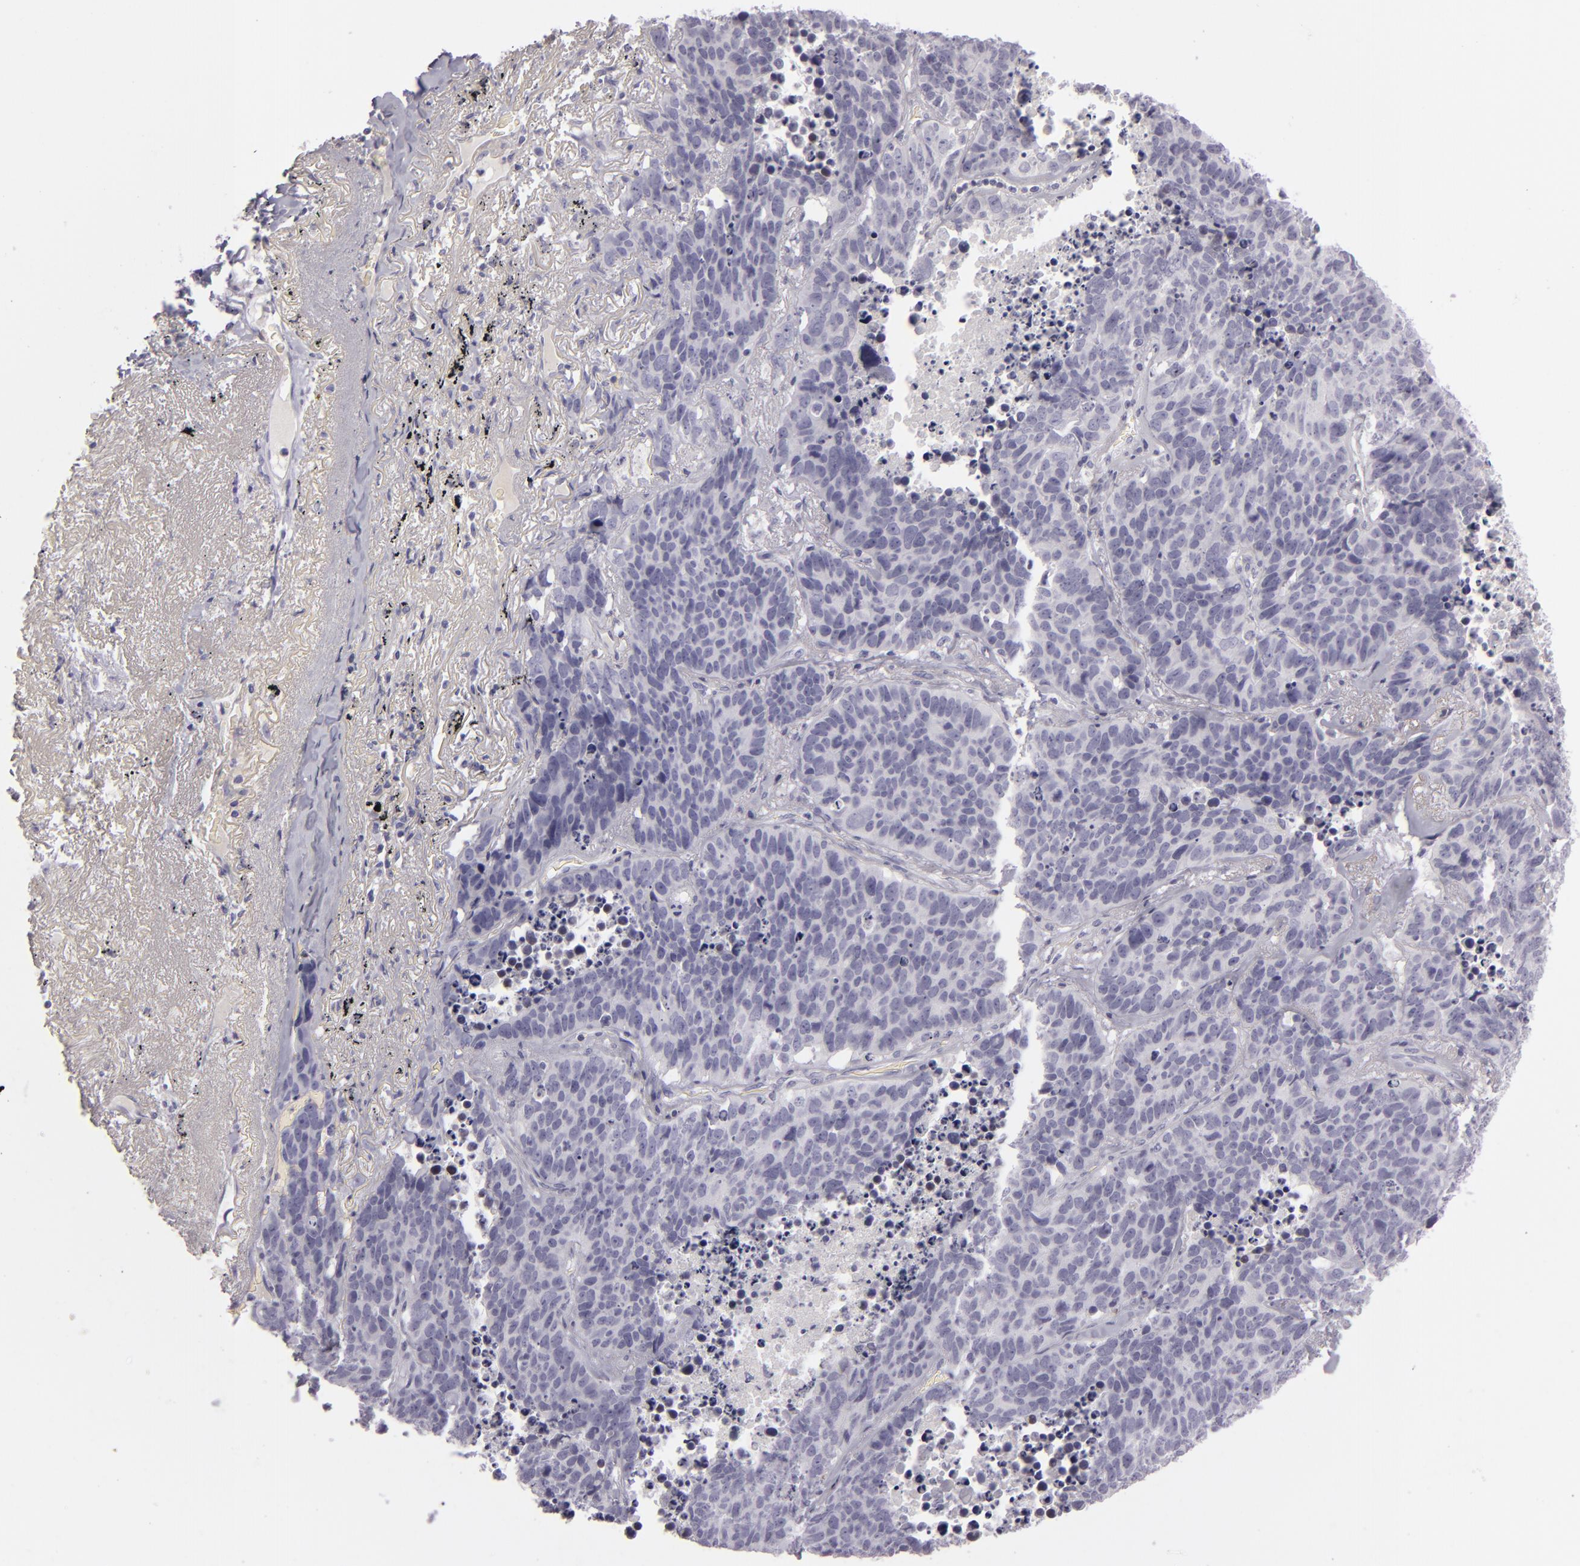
{"staining": {"intensity": "negative", "quantity": "none", "location": "none"}, "tissue": "lung cancer", "cell_type": "Tumor cells", "image_type": "cancer", "snomed": [{"axis": "morphology", "description": "Carcinoid, malignant, NOS"}, {"axis": "topography", "description": "Lung"}], "caption": "DAB immunohistochemical staining of lung cancer (malignant carcinoid) demonstrates no significant expression in tumor cells.", "gene": "CDX2", "patient": {"sex": "male", "age": 60}}